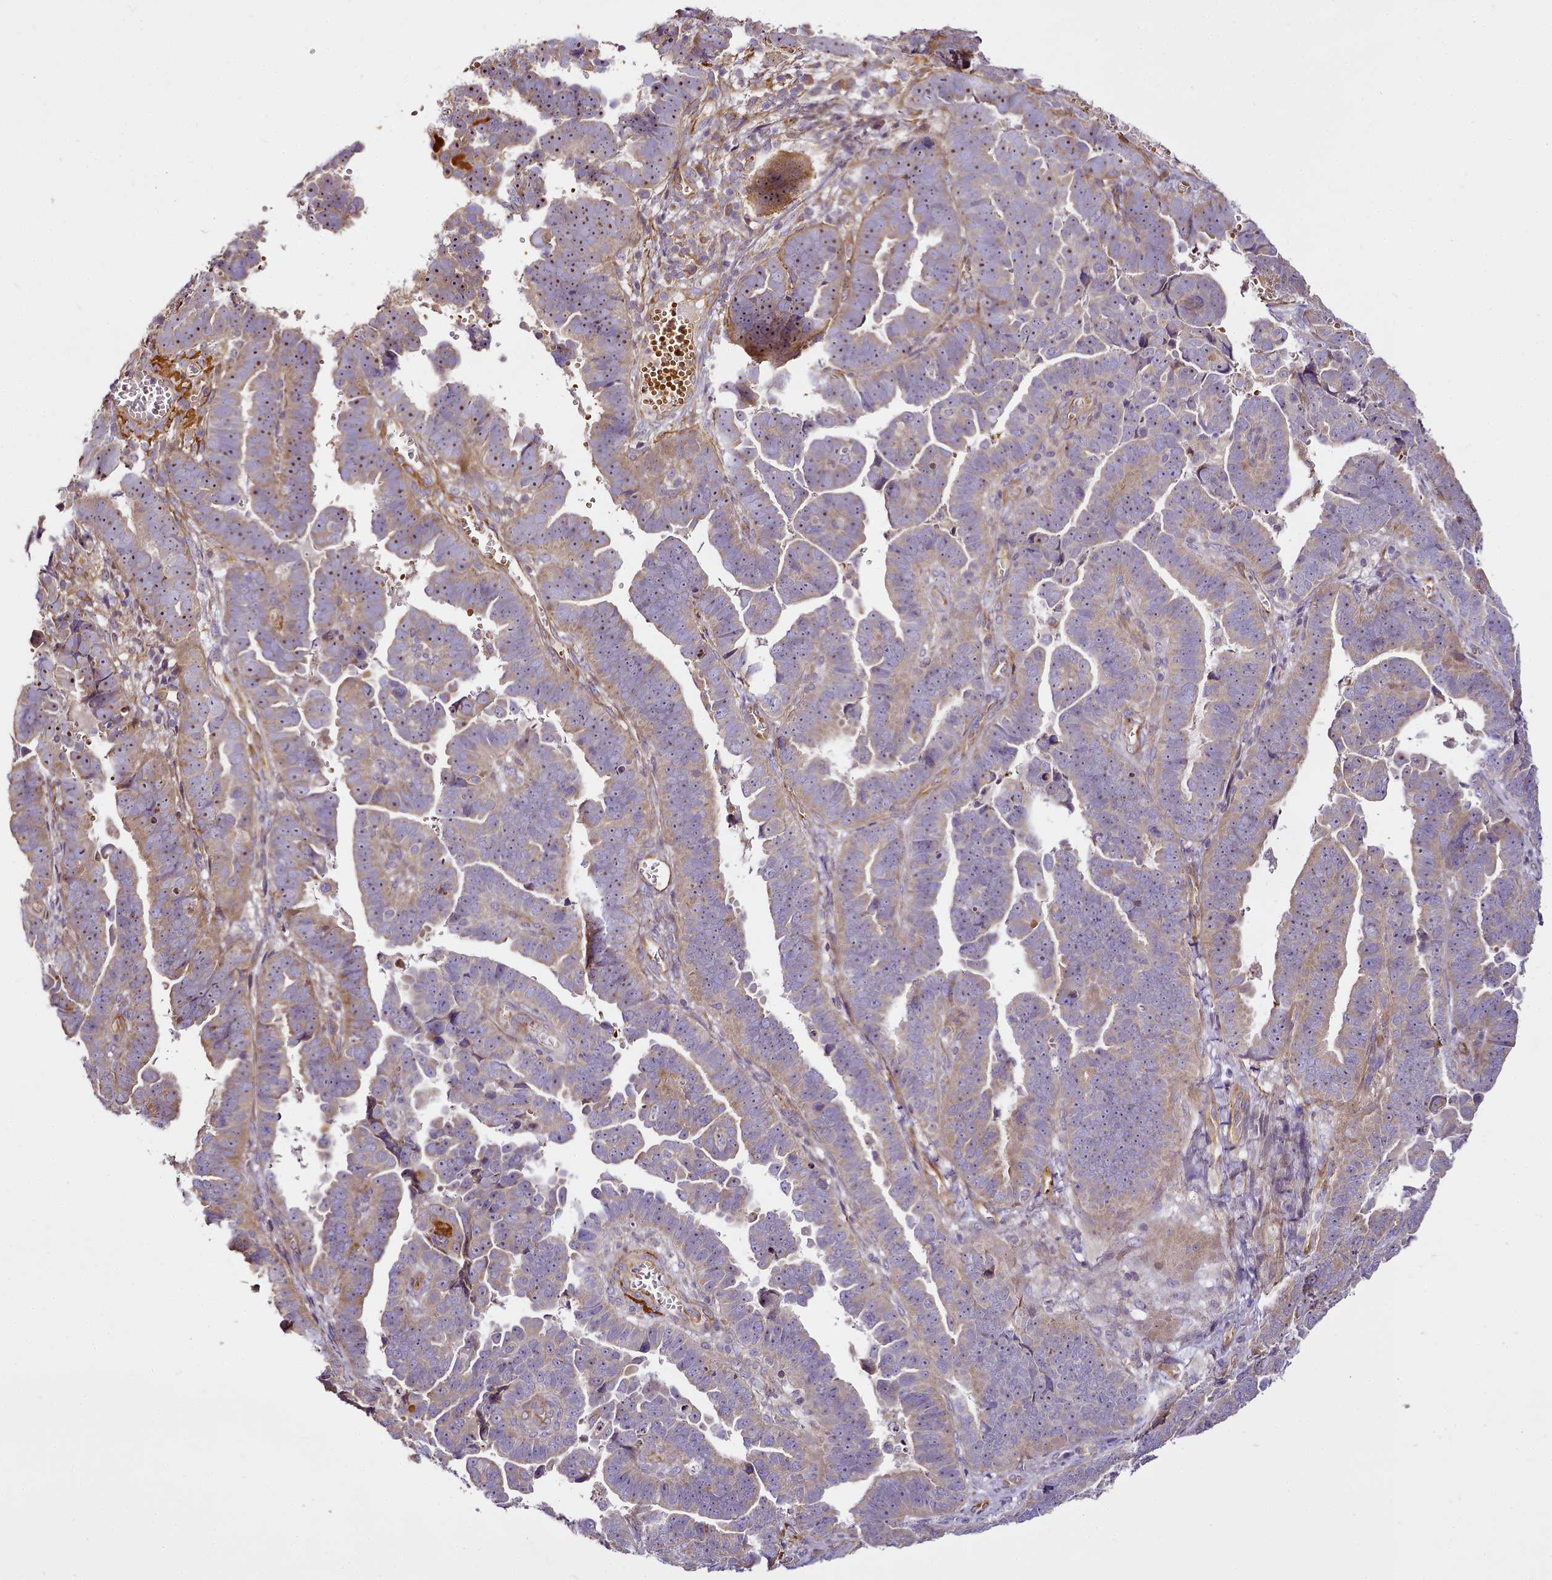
{"staining": {"intensity": "weak", "quantity": "25%-75%", "location": "cytoplasmic/membranous"}, "tissue": "endometrial cancer", "cell_type": "Tumor cells", "image_type": "cancer", "snomed": [{"axis": "morphology", "description": "Adenocarcinoma, NOS"}, {"axis": "topography", "description": "Endometrium"}], "caption": "Immunohistochemical staining of endometrial cancer (adenocarcinoma) shows low levels of weak cytoplasmic/membranous protein positivity in approximately 25%-75% of tumor cells. (Brightfield microscopy of DAB IHC at high magnification).", "gene": "NBPF1", "patient": {"sex": "female", "age": 75}}